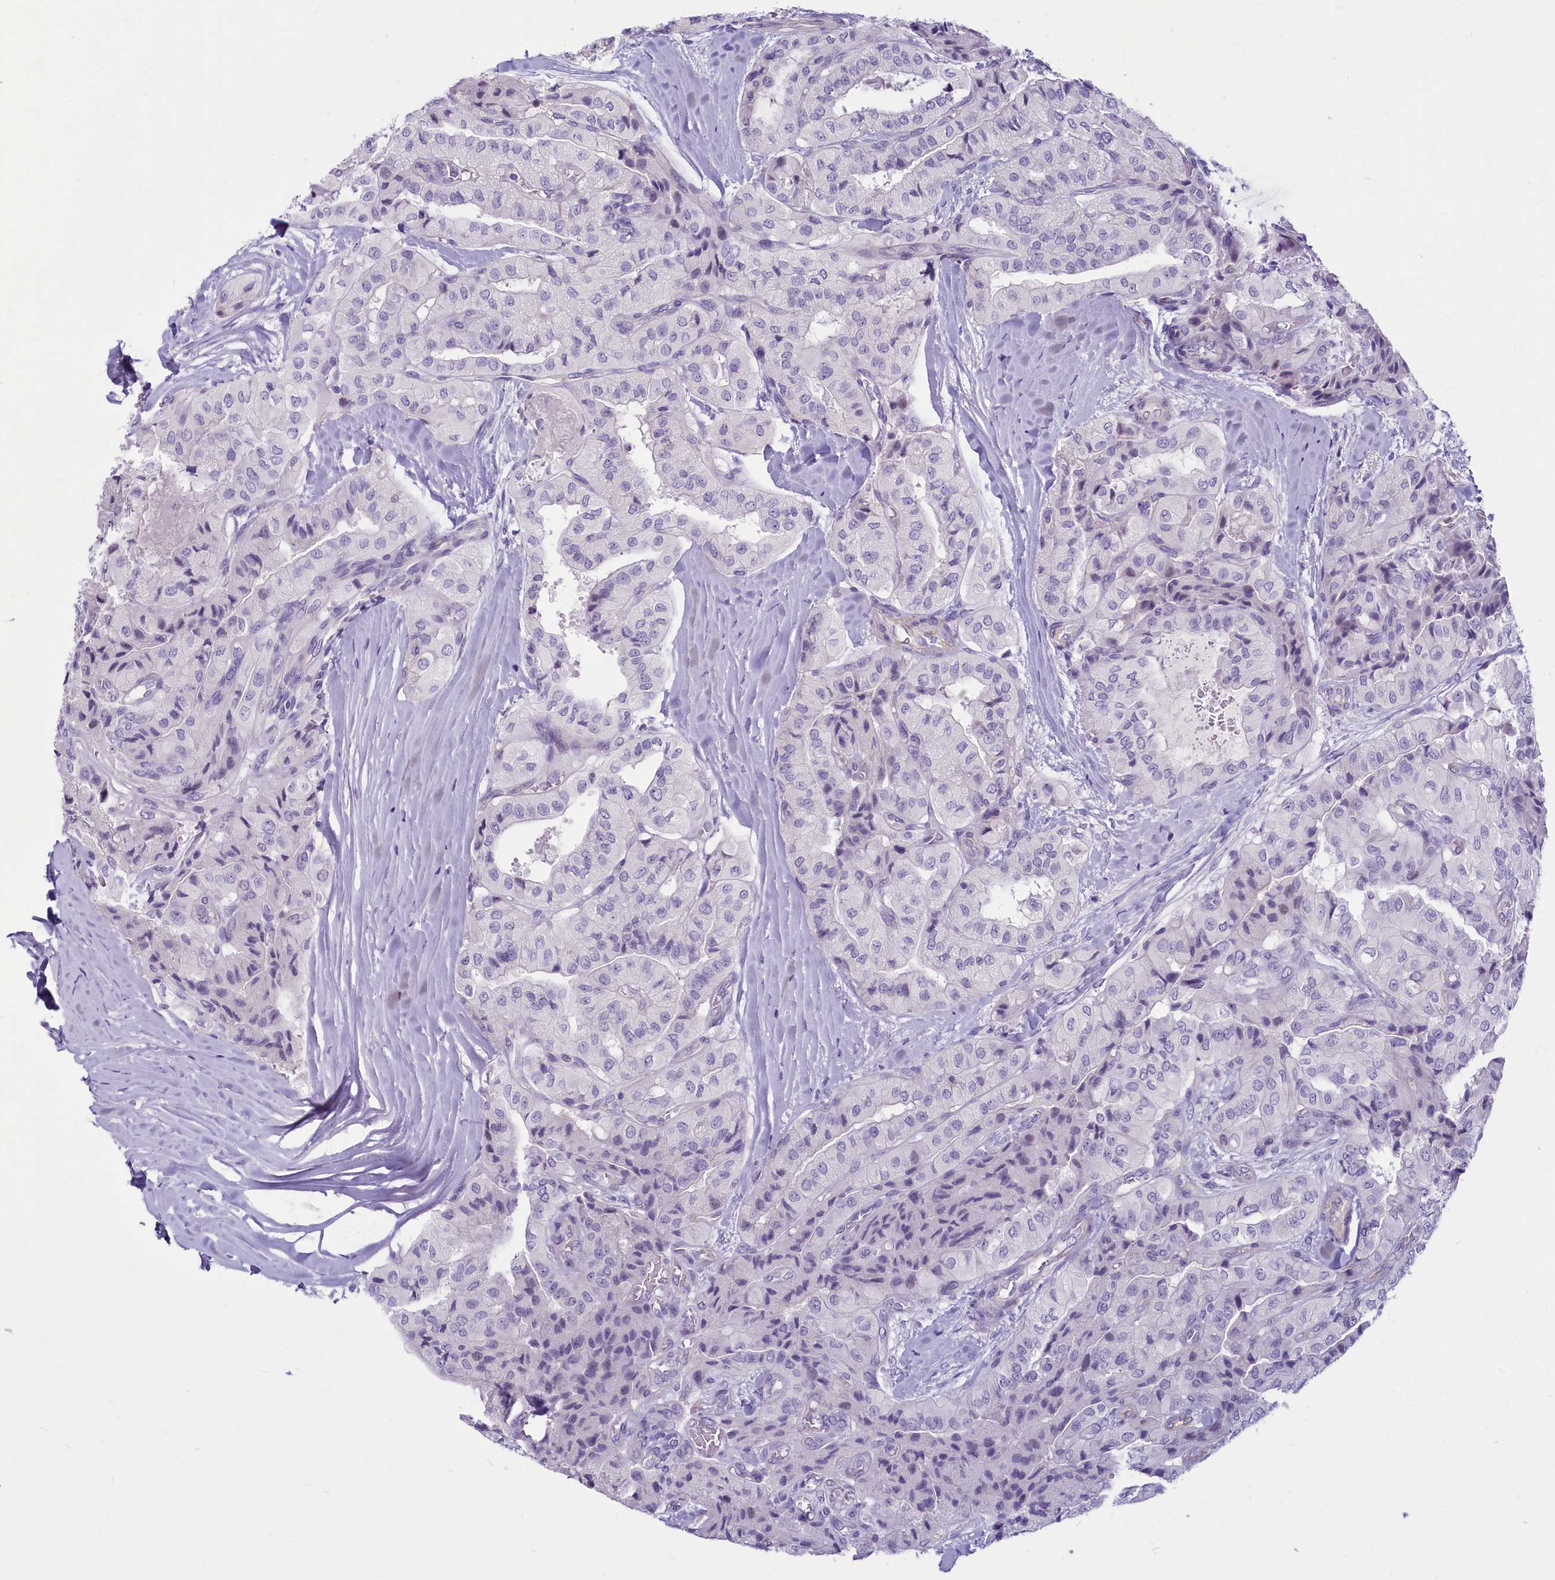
{"staining": {"intensity": "negative", "quantity": "none", "location": "none"}, "tissue": "thyroid cancer", "cell_type": "Tumor cells", "image_type": "cancer", "snomed": [{"axis": "morphology", "description": "Papillary adenocarcinoma, NOS"}, {"axis": "topography", "description": "Thyroid gland"}], "caption": "Tumor cells show no significant protein staining in thyroid cancer (papillary adenocarcinoma).", "gene": "PROCR", "patient": {"sex": "female", "age": 59}}